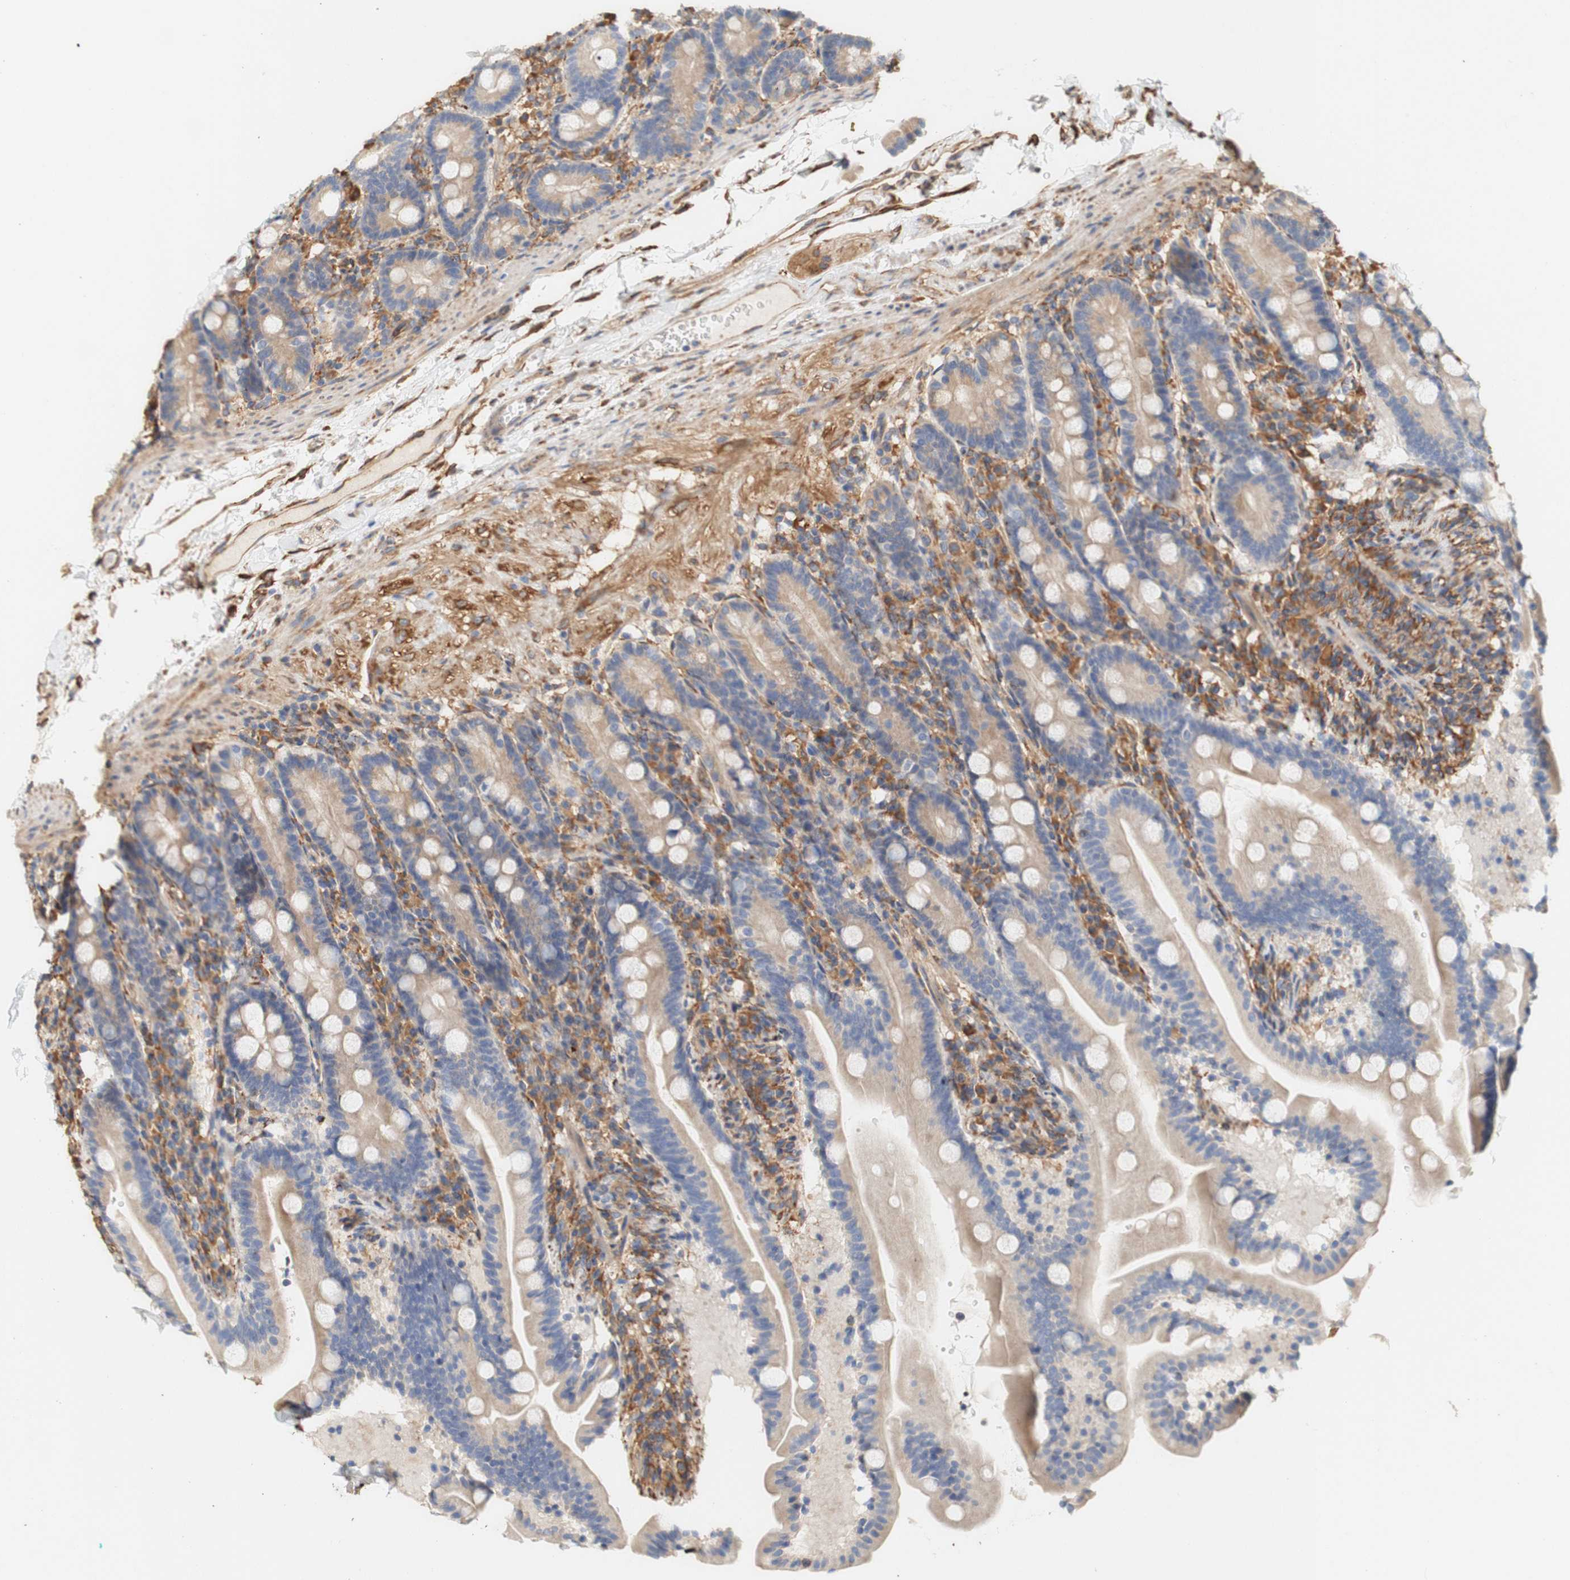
{"staining": {"intensity": "weak", "quantity": "<25%", "location": "cytoplasmic/membranous"}, "tissue": "duodenum", "cell_type": "Glandular cells", "image_type": "normal", "snomed": [{"axis": "morphology", "description": "Normal tissue, NOS"}, {"axis": "topography", "description": "Duodenum"}], "caption": "Immunohistochemistry of normal duodenum displays no expression in glandular cells.", "gene": "EIF2AK4", "patient": {"sex": "male", "age": 54}}